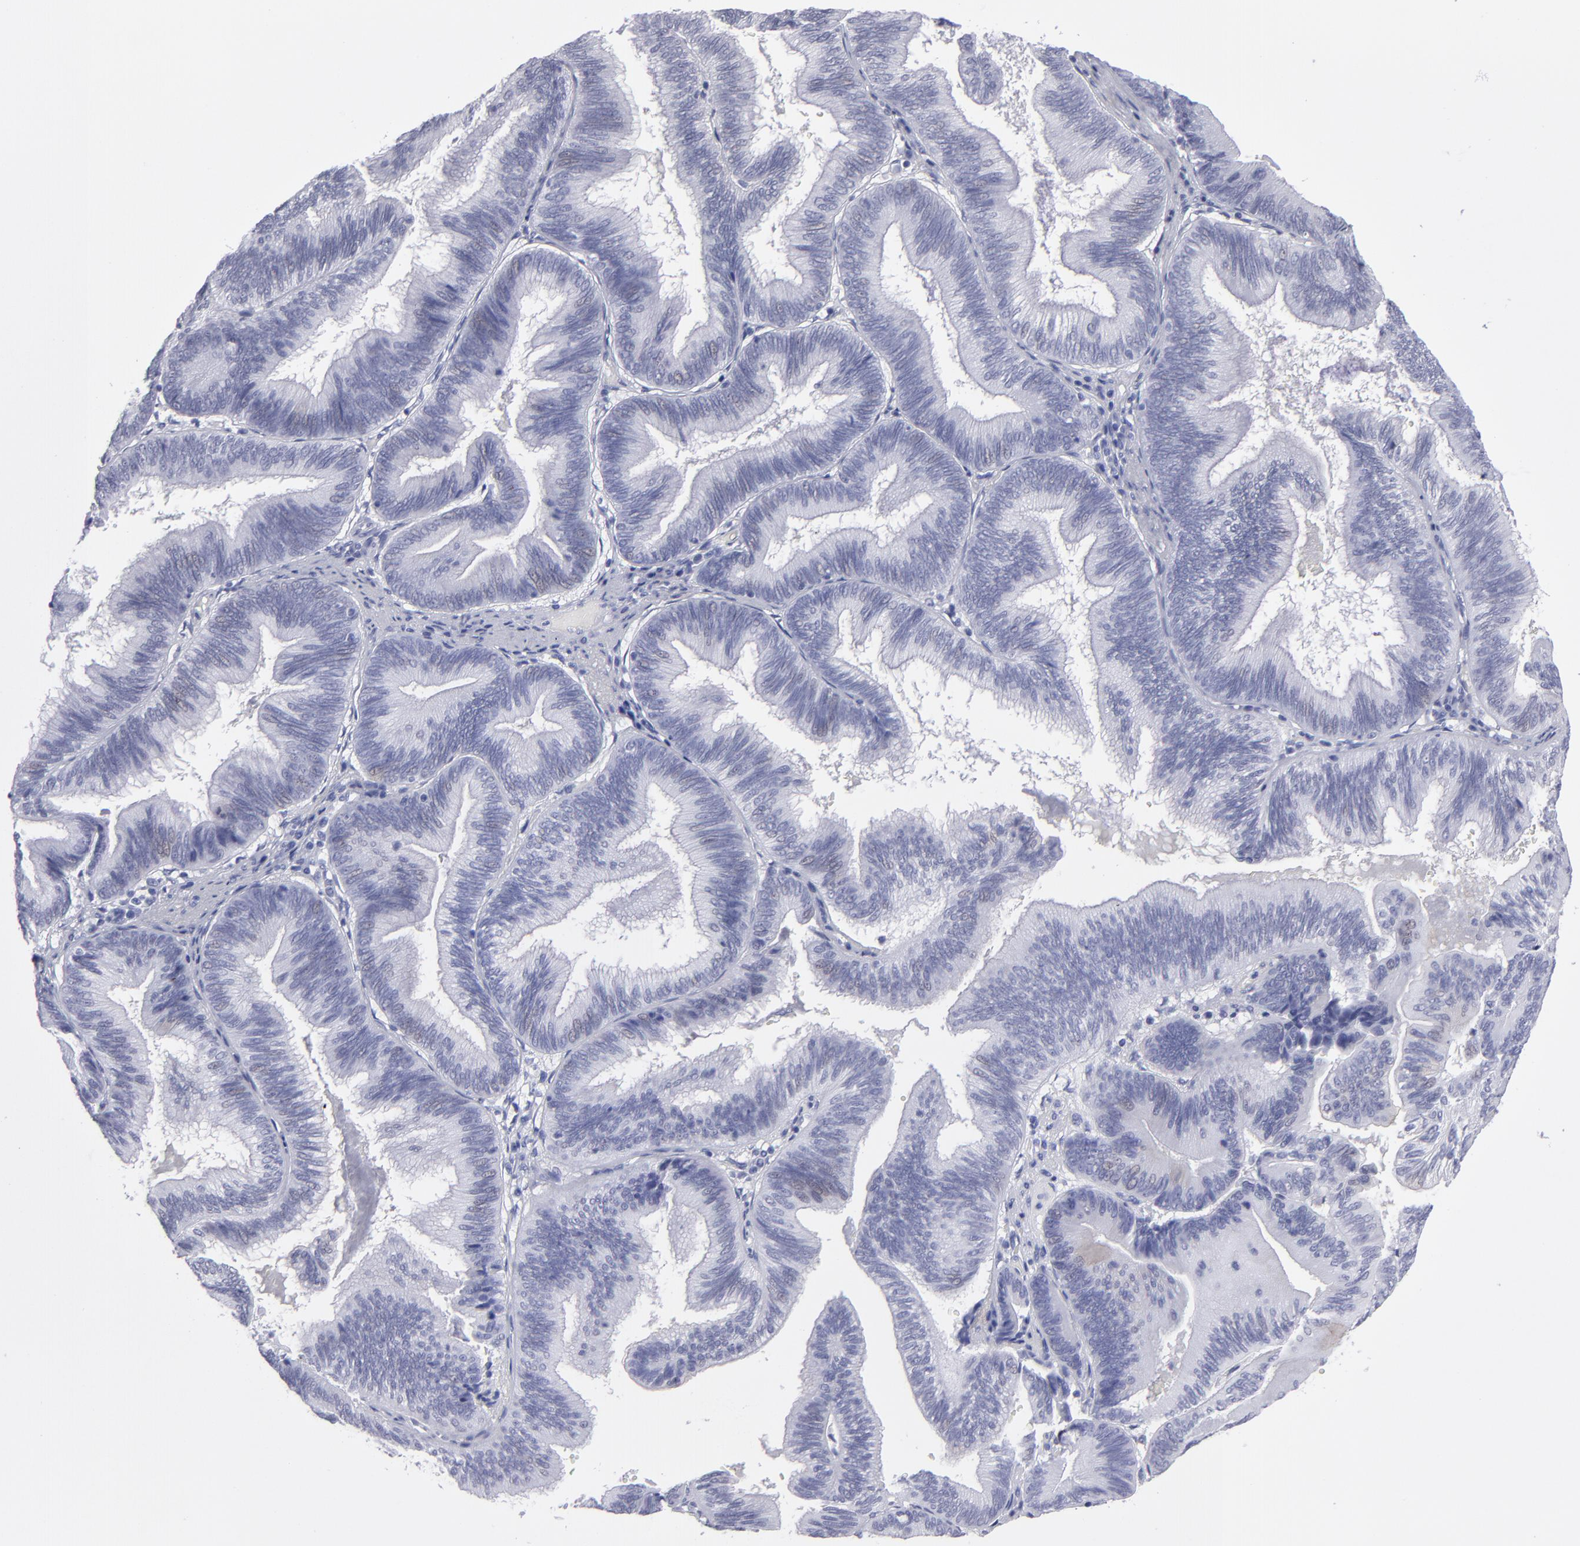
{"staining": {"intensity": "negative", "quantity": "none", "location": "none"}, "tissue": "pancreatic cancer", "cell_type": "Tumor cells", "image_type": "cancer", "snomed": [{"axis": "morphology", "description": "Adenocarcinoma, NOS"}, {"axis": "topography", "description": "Pancreas"}], "caption": "Immunohistochemistry micrograph of human pancreatic cancer (adenocarcinoma) stained for a protein (brown), which shows no positivity in tumor cells.", "gene": "ALDOB", "patient": {"sex": "male", "age": 82}}